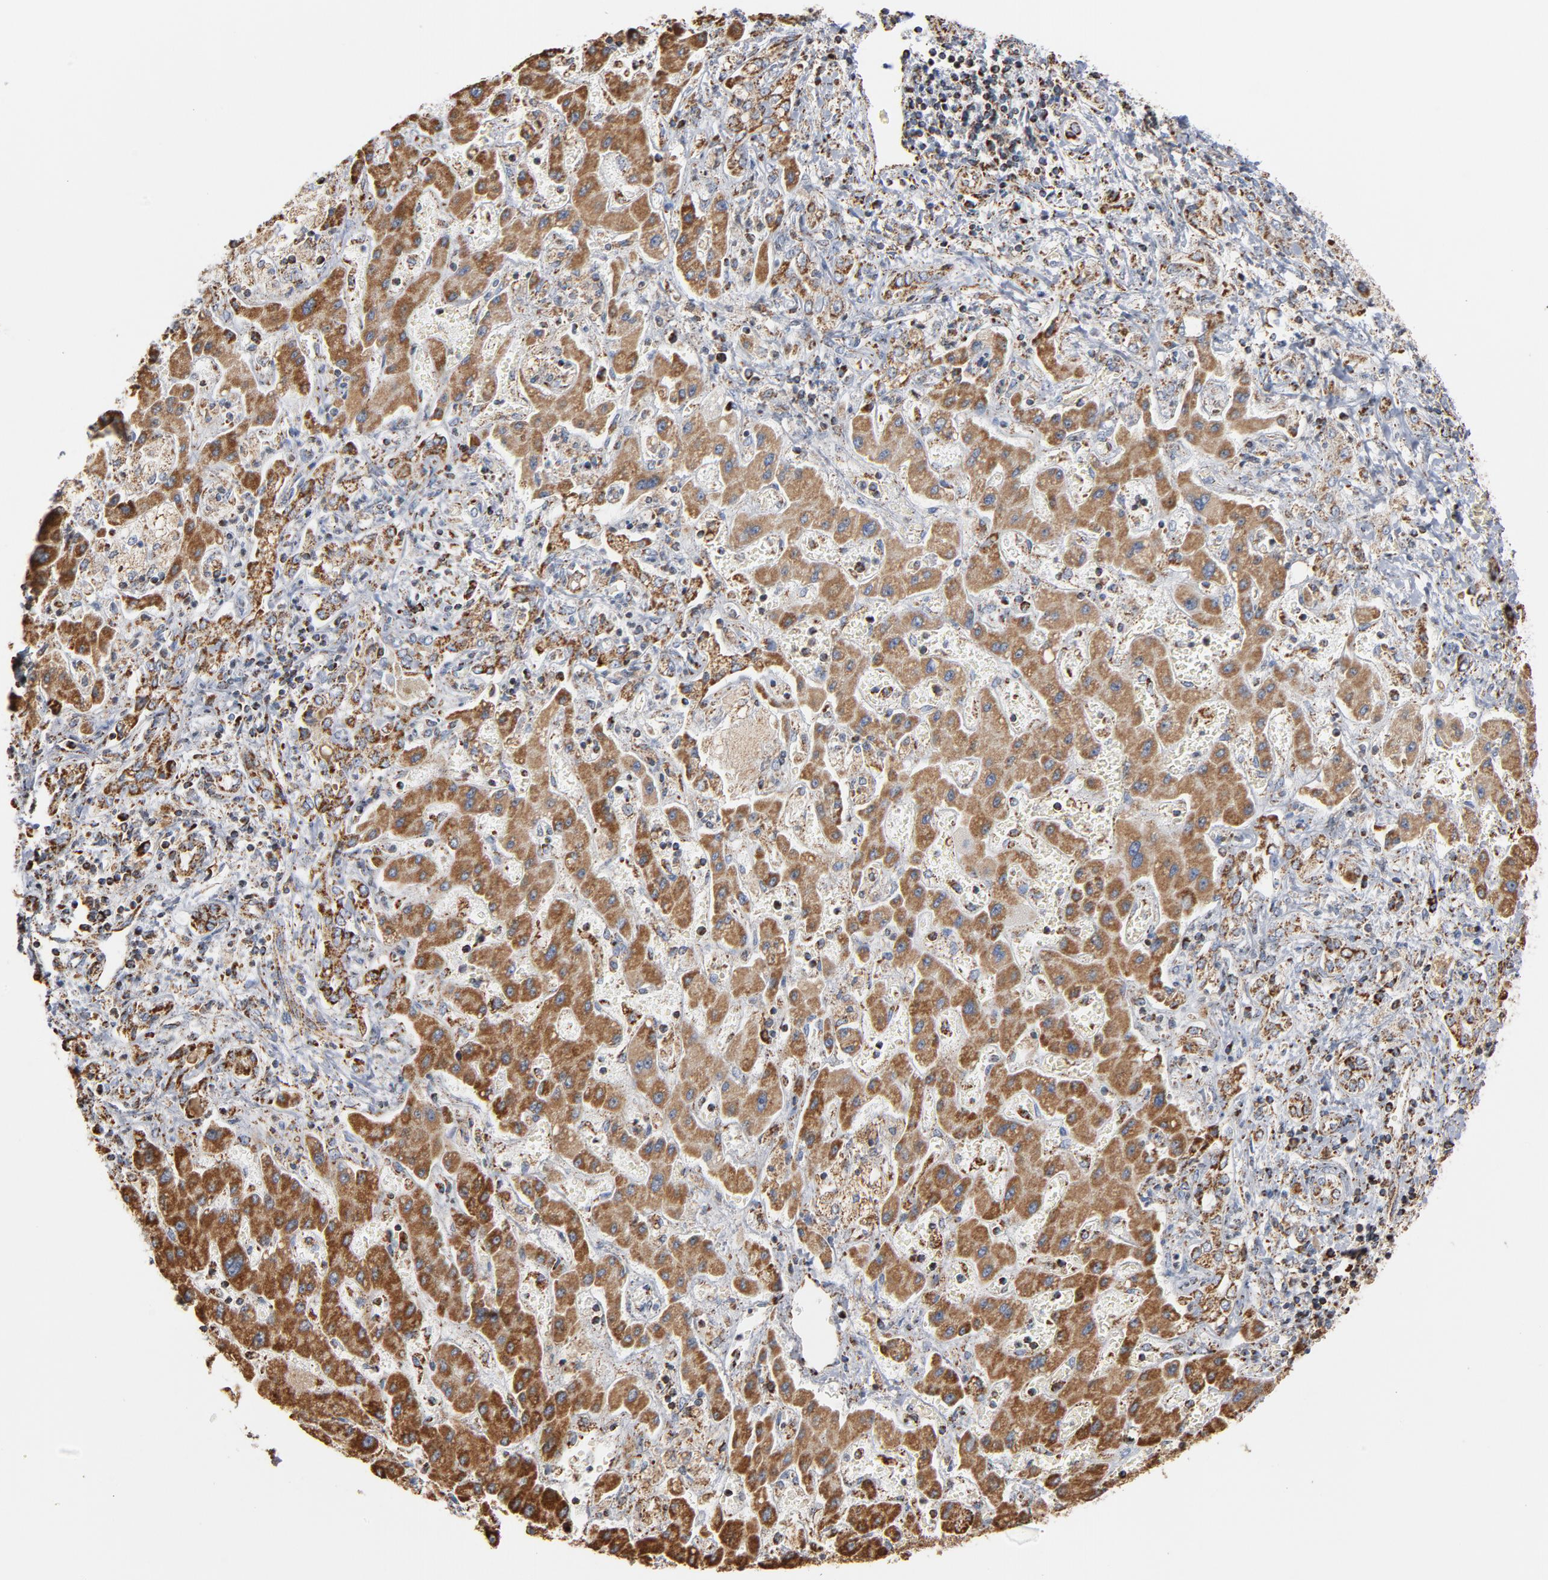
{"staining": {"intensity": "strong", "quantity": ">75%", "location": "cytoplasmic/membranous"}, "tissue": "liver cancer", "cell_type": "Tumor cells", "image_type": "cancer", "snomed": [{"axis": "morphology", "description": "Cholangiocarcinoma"}, {"axis": "topography", "description": "Liver"}], "caption": "Liver cancer stained with immunohistochemistry (IHC) shows strong cytoplasmic/membranous expression in about >75% of tumor cells.", "gene": "NDUFS4", "patient": {"sex": "male", "age": 50}}